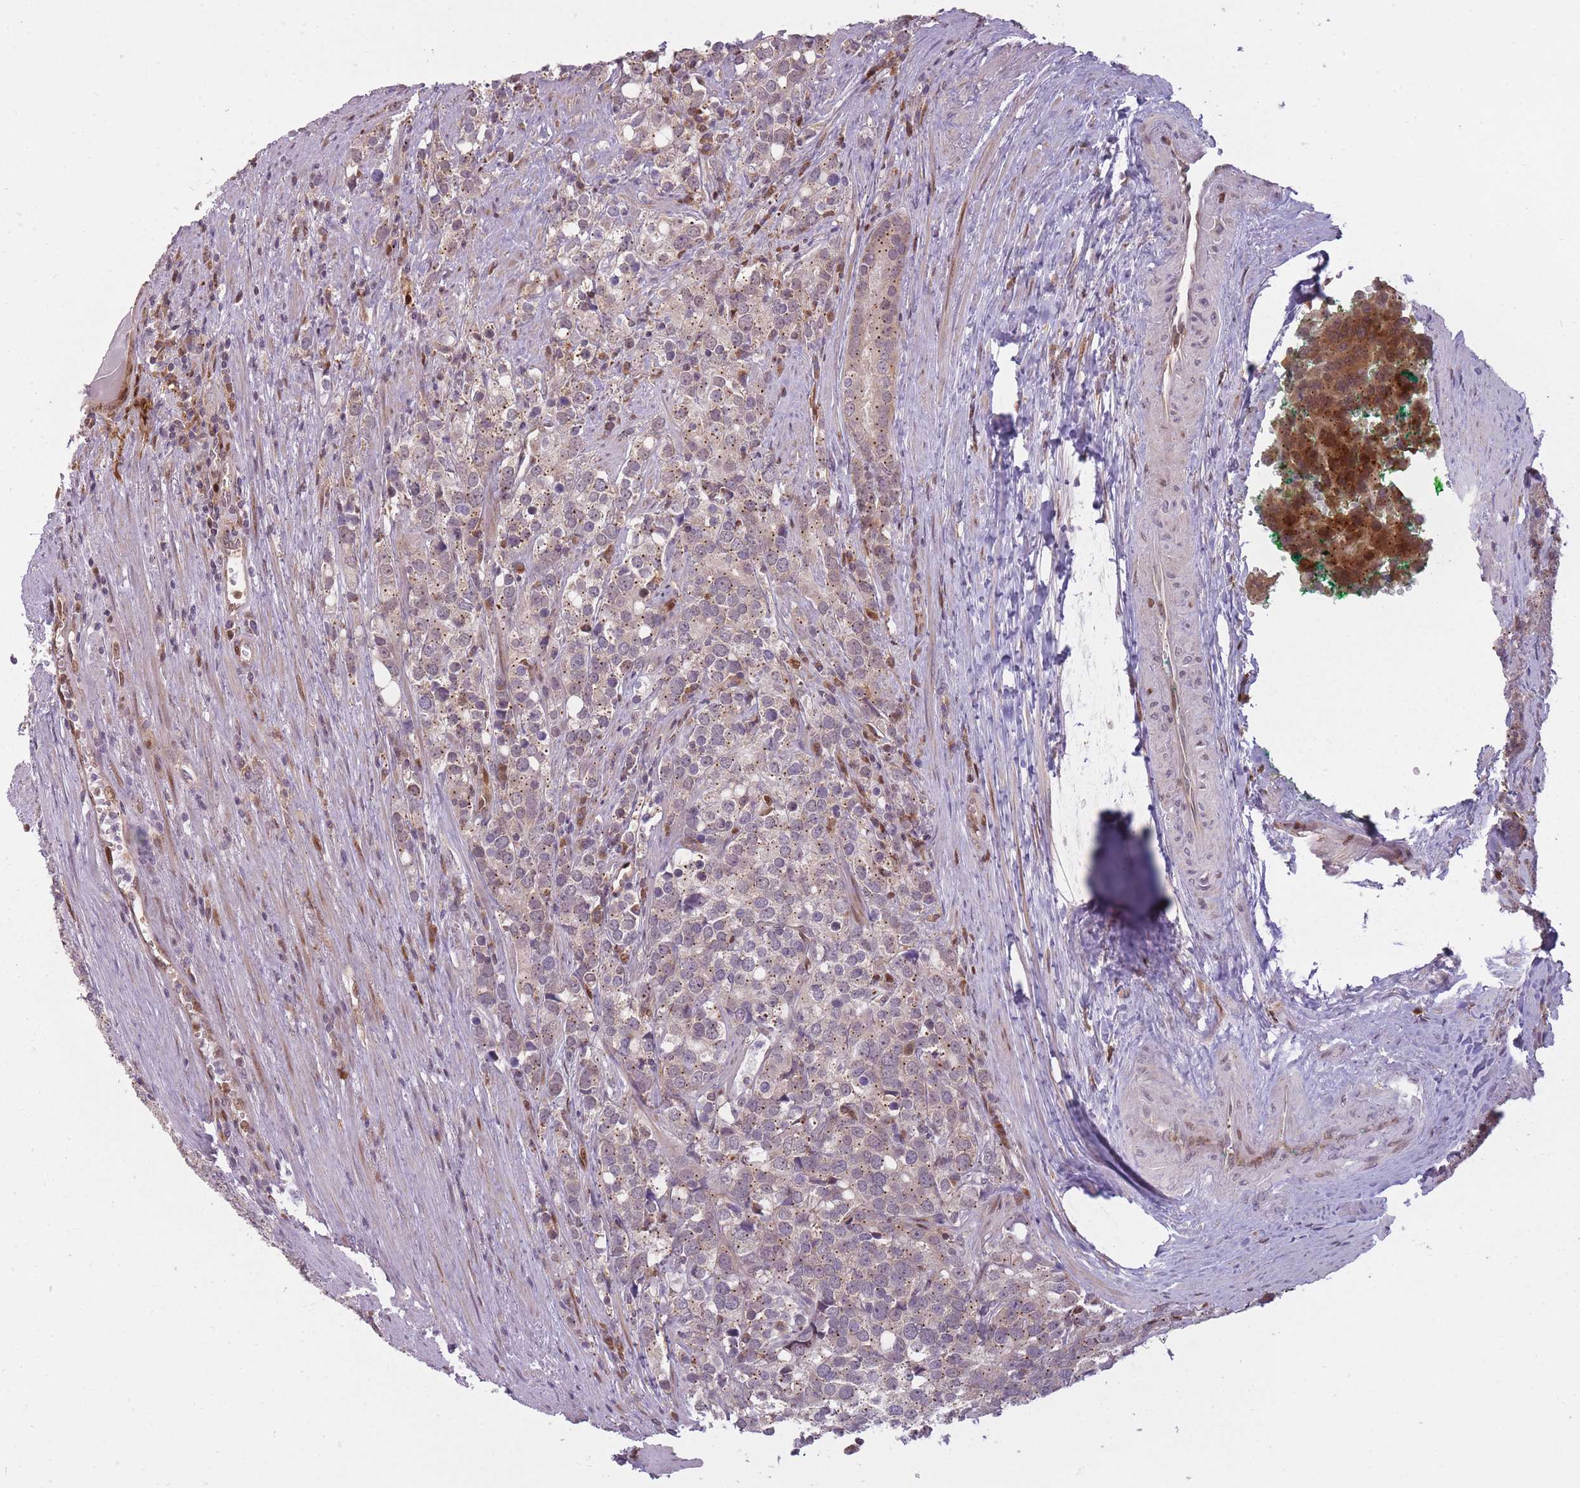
{"staining": {"intensity": "weak", "quantity": "25%-75%", "location": "cytoplasmic/membranous"}, "tissue": "prostate cancer", "cell_type": "Tumor cells", "image_type": "cancer", "snomed": [{"axis": "morphology", "description": "Adenocarcinoma, High grade"}, {"axis": "topography", "description": "Prostate"}], "caption": "IHC photomicrograph of neoplastic tissue: human prostate high-grade adenocarcinoma stained using immunohistochemistry exhibits low levels of weak protein expression localized specifically in the cytoplasmic/membranous of tumor cells, appearing as a cytoplasmic/membranous brown color.", "gene": "LGALS9", "patient": {"sex": "male", "age": 71}}